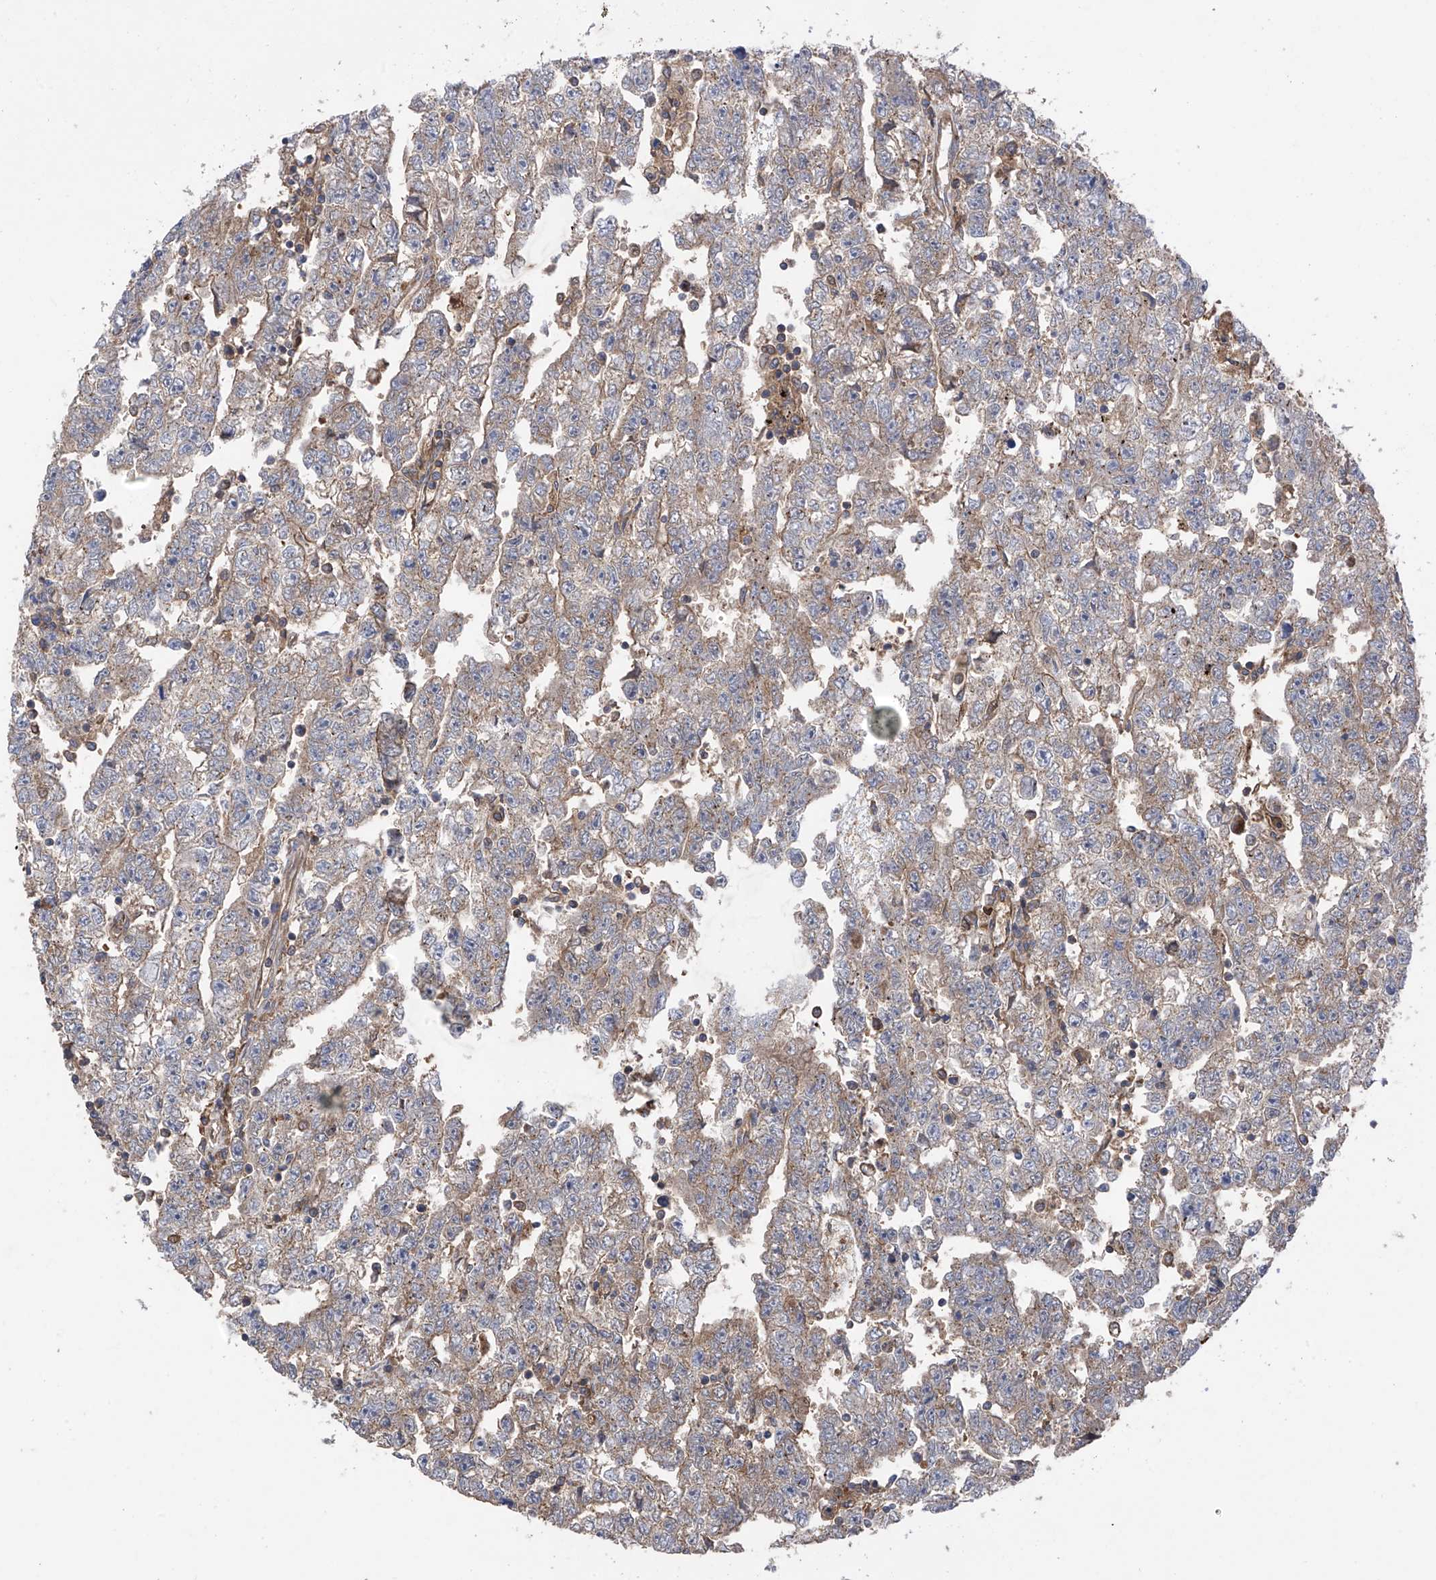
{"staining": {"intensity": "weak", "quantity": "25%-75%", "location": "cytoplasmic/membranous"}, "tissue": "testis cancer", "cell_type": "Tumor cells", "image_type": "cancer", "snomed": [{"axis": "morphology", "description": "Carcinoma, Embryonal, NOS"}, {"axis": "topography", "description": "Testis"}], "caption": "Immunohistochemistry (IHC) image of testis cancer (embryonal carcinoma) stained for a protein (brown), which displays low levels of weak cytoplasmic/membranous staining in about 25%-75% of tumor cells.", "gene": "CHPF", "patient": {"sex": "male", "age": 25}}